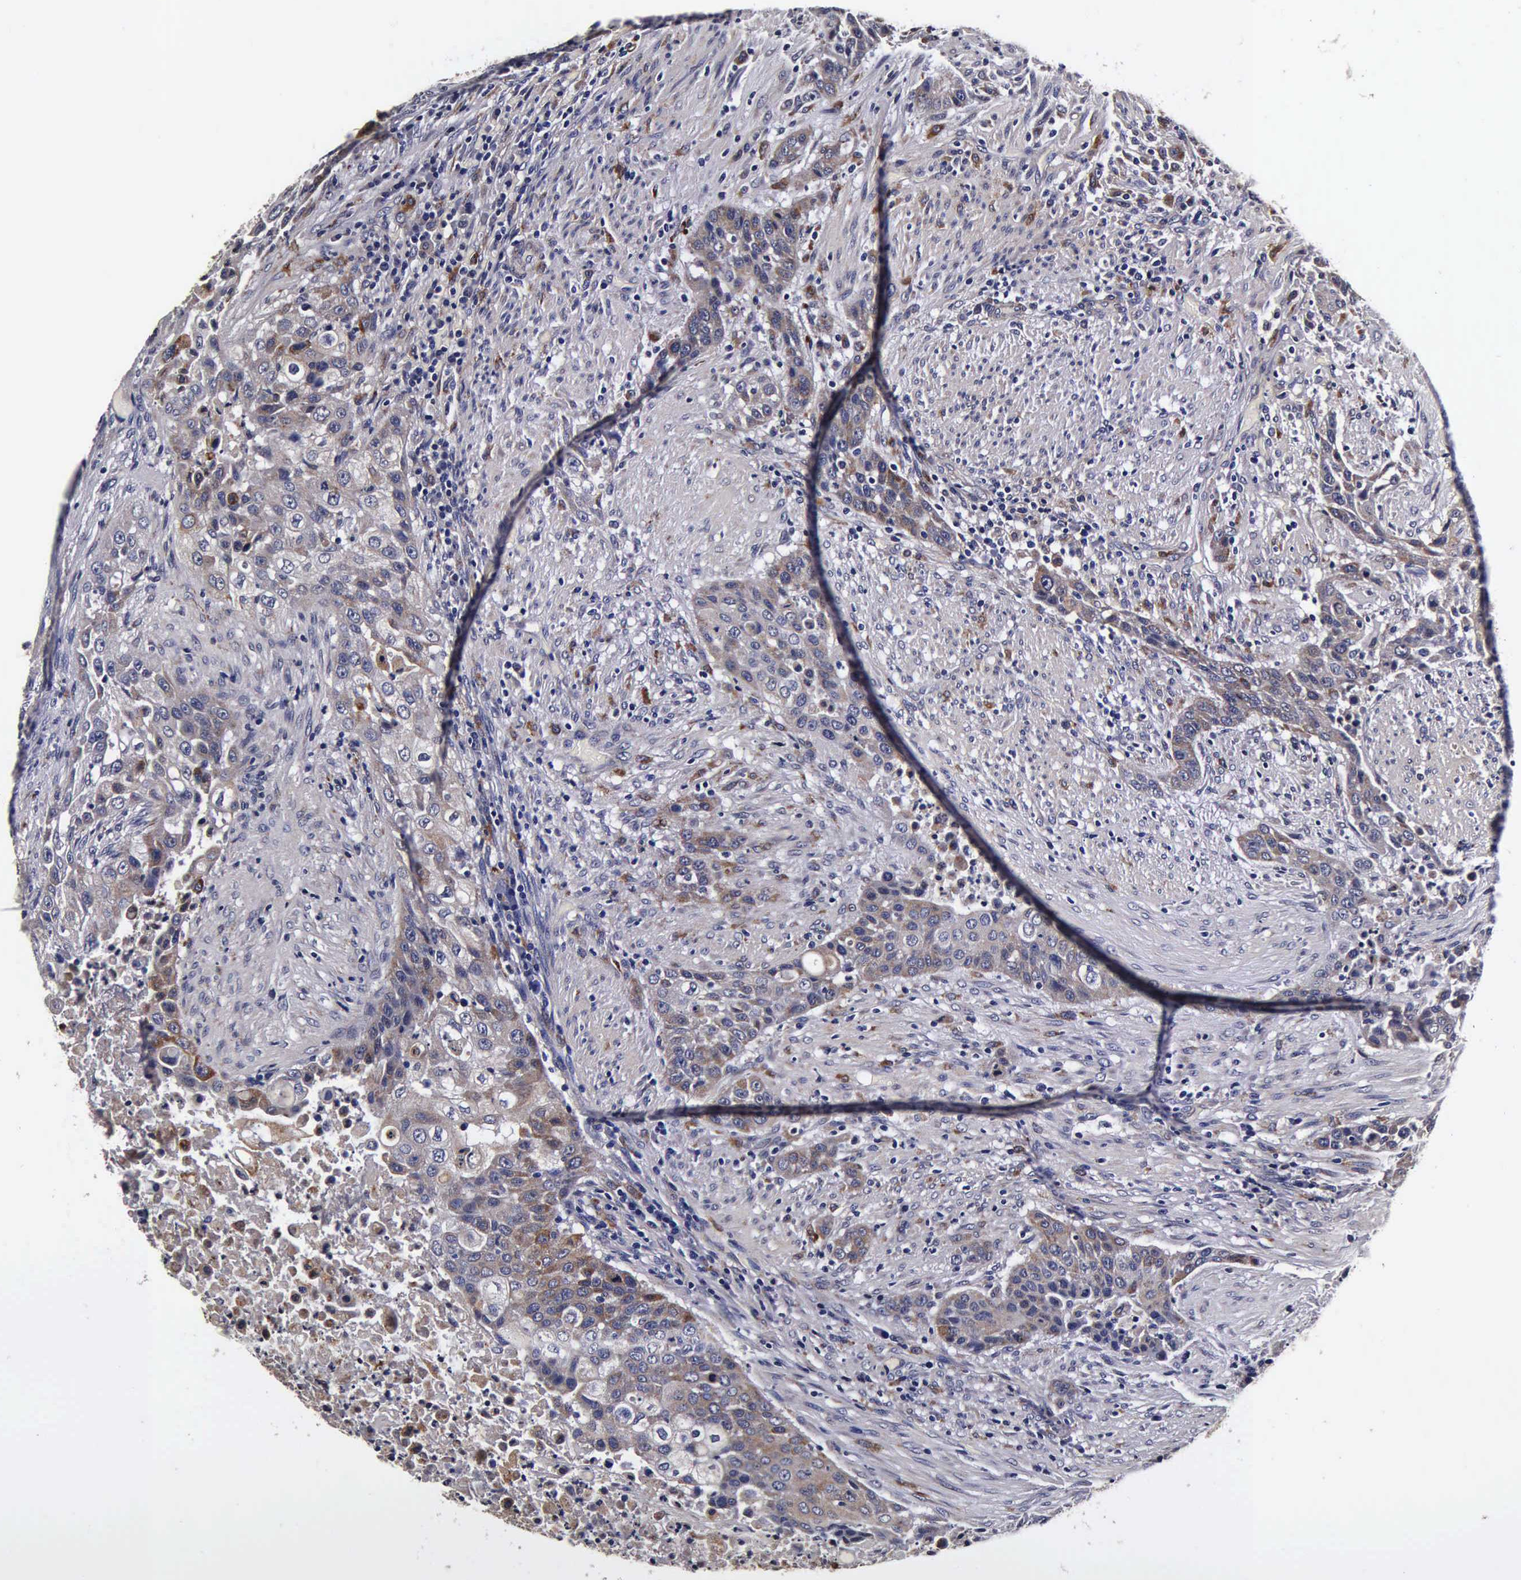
{"staining": {"intensity": "weak", "quantity": ">75%", "location": "cytoplasmic/membranous"}, "tissue": "urothelial cancer", "cell_type": "Tumor cells", "image_type": "cancer", "snomed": [{"axis": "morphology", "description": "Urothelial carcinoma, High grade"}, {"axis": "topography", "description": "Urinary bladder"}], "caption": "The histopathology image shows a brown stain indicating the presence of a protein in the cytoplasmic/membranous of tumor cells in urothelial cancer.", "gene": "CST3", "patient": {"sex": "male", "age": 74}}